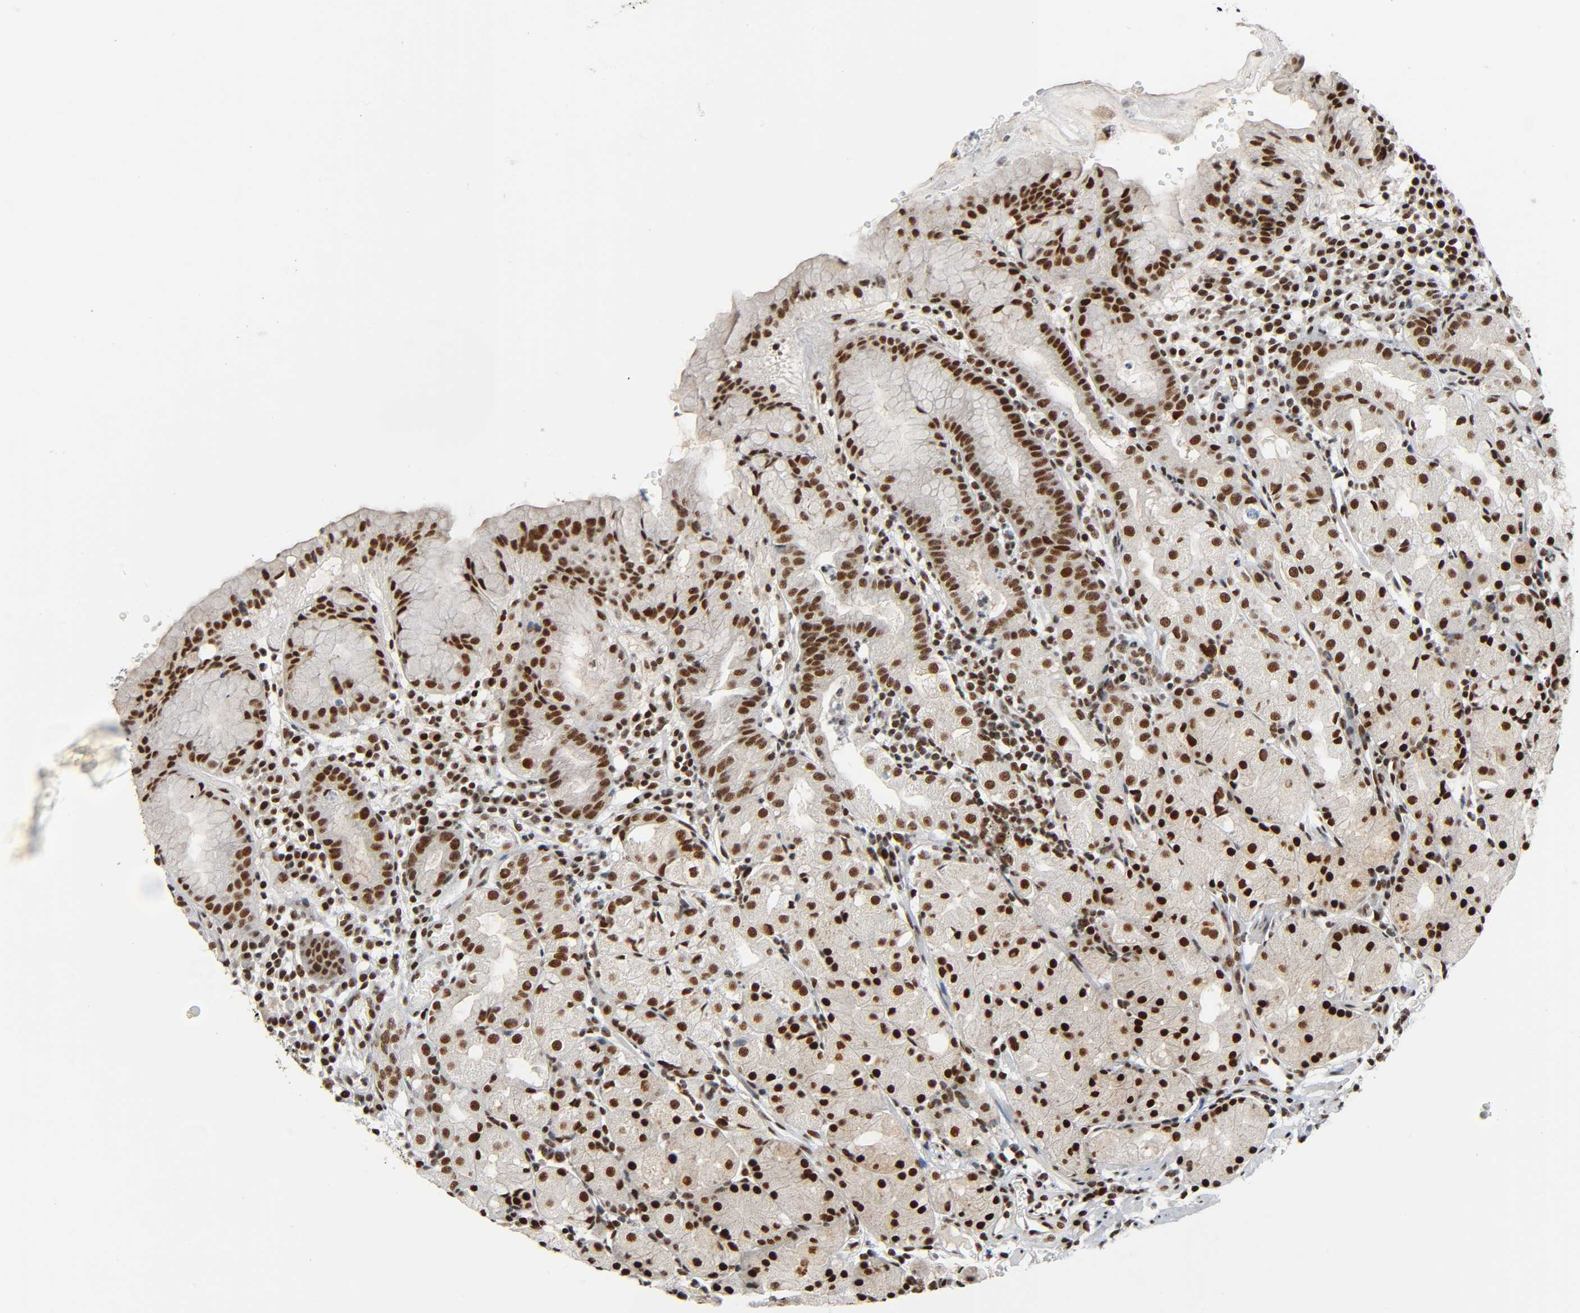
{"staining": {"intensity": "strong", "quantity": ">75%", "location": "nuclear"}, "tissue": "stomach", "cell_type": "Glandular cells", "image_type": "normal", "snomed": [{"axis": "morphology", "description": "Normal tissue, NOS"}, {"axis": "topography", "description": "Stomach"}, {"axis": "topography", "description": "Stomach, lower"}], "caption": "Benign stomach reveals strong nuclear expression in about >75% of glandular cells.", "gene": "CDK9", "patient": {"sex": "female", "age": 75}}